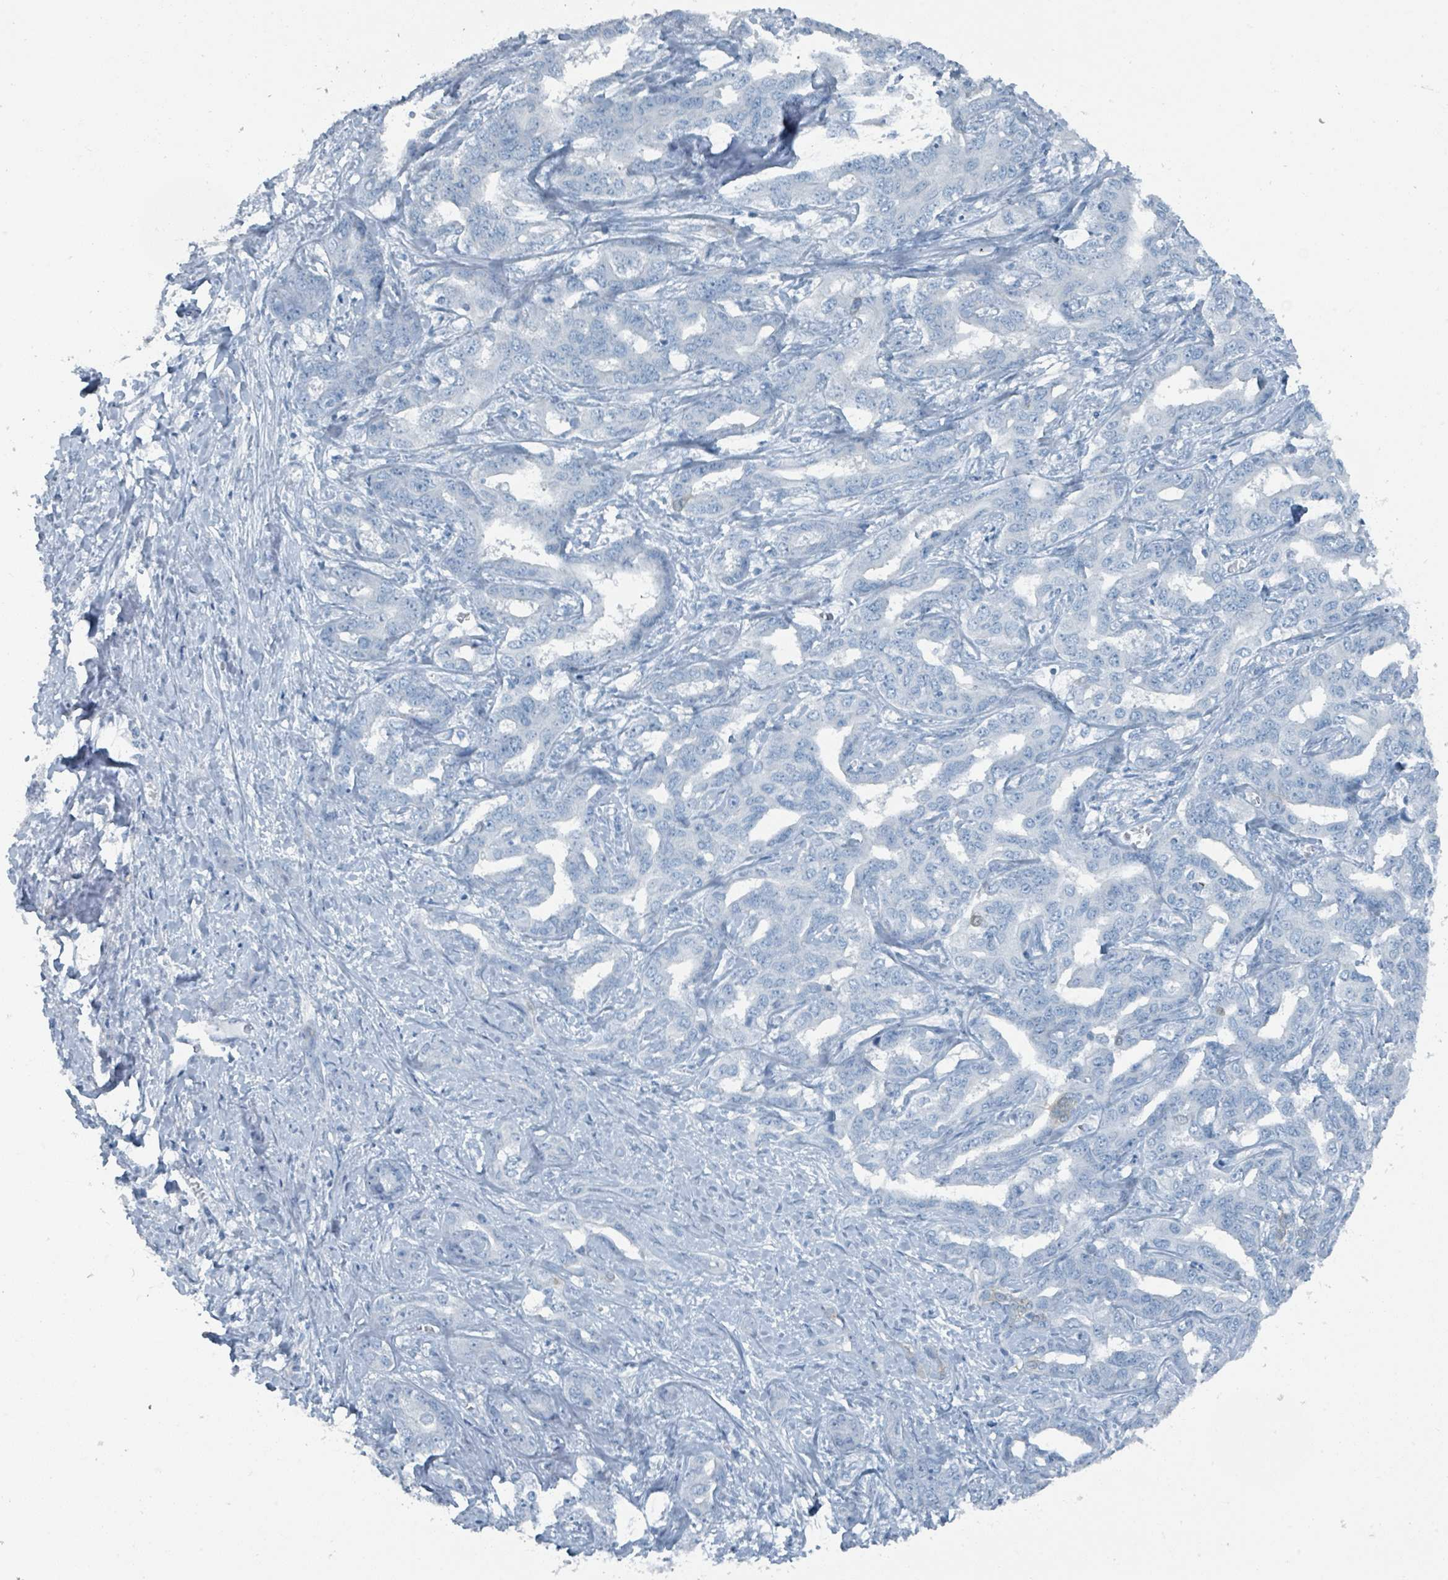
{"staining": {"intensity": "negative", "quantity": "none", "location": "none"}, "tissue": "liver cancer", "cell_type": "Tumor cells", "image_type": "cancer", "snomed": [{"axis": "morphology", "description": "Cholangiocarcinoma"}, {"axis": "topography", "description": "Liver"}], "caption": "A histopathology image of liver cancer (cholangiocarcinoma) stained for a protein demonstrates no brown staining in tumor cells. (Stains: DAB (3,3'-diaminobenzidine) IHC with hematoxylin counter stain, Microscopy: brightfield microscopy at high magnification).", "gene": "GAMT", "patient": {"sex": "male", "age": 59}}